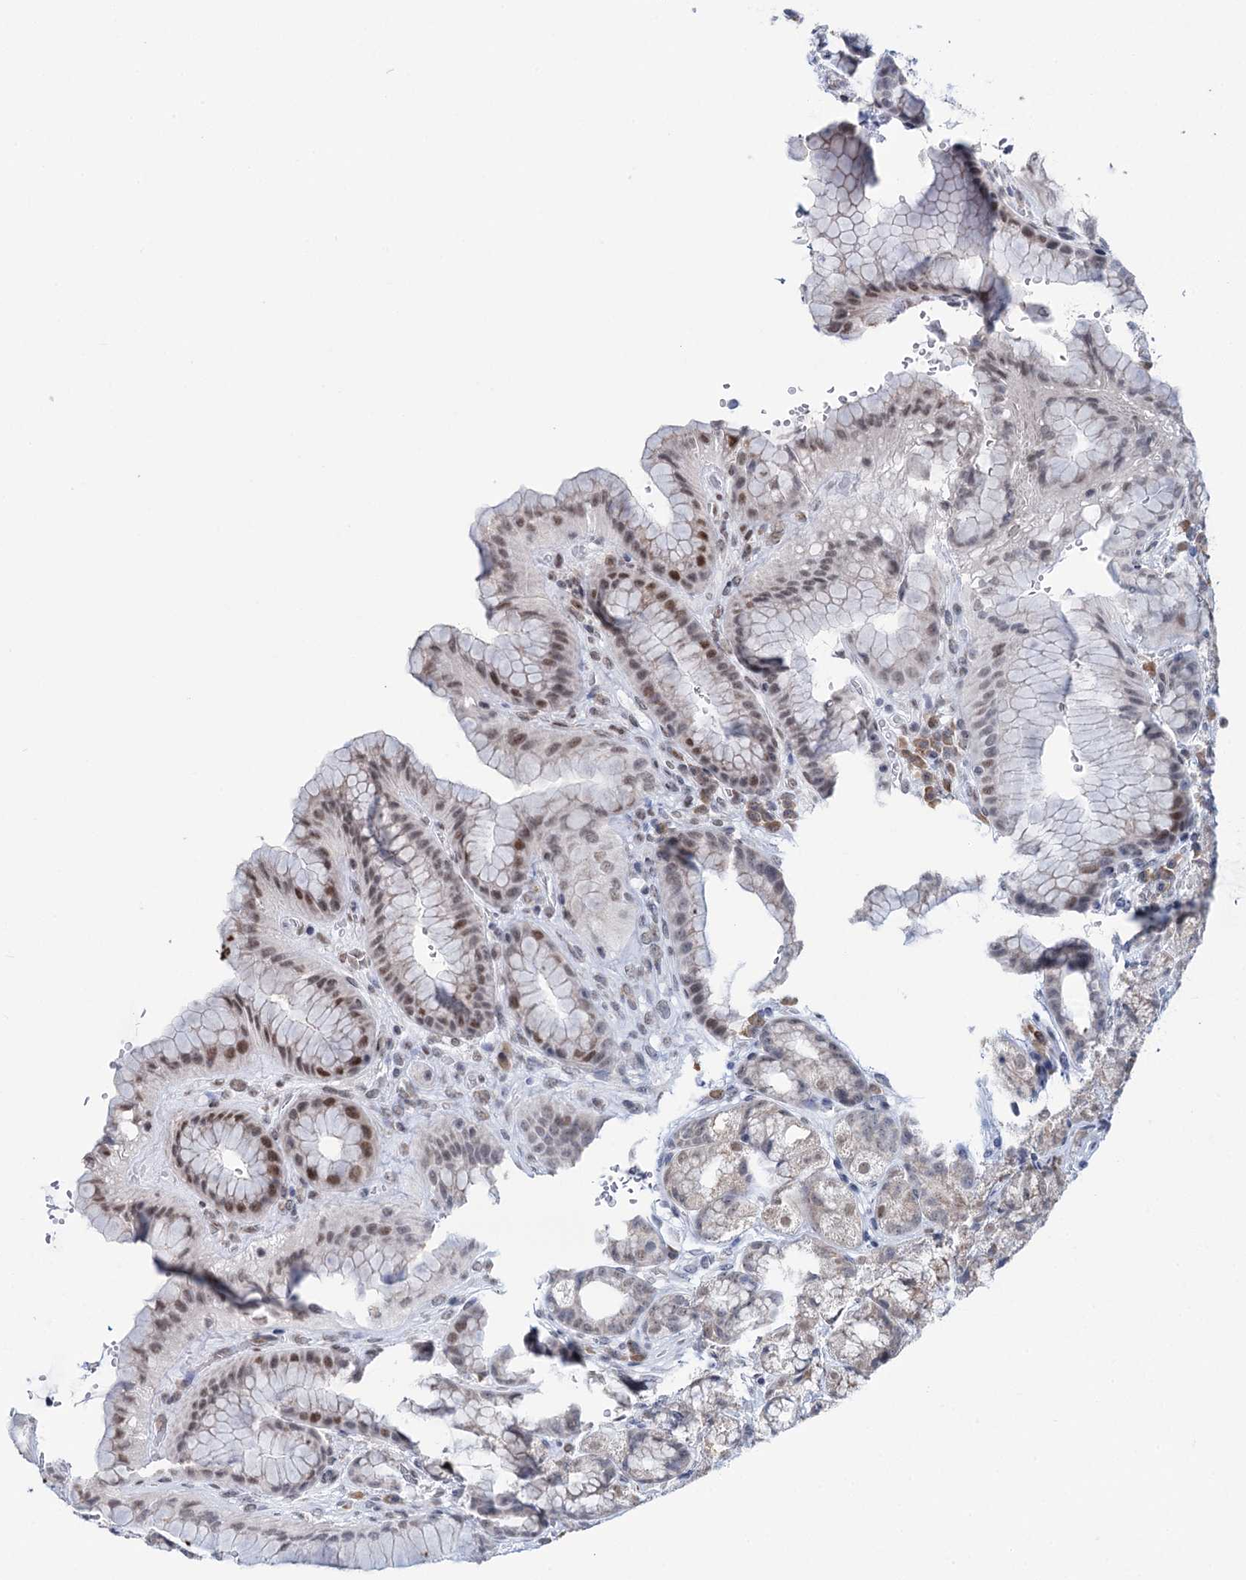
{"staining": {"intensity": "moderate", "quantity": ">75%", "location": "nuclear"}, "tissue": "stomach", "cell_type": "Glandular cells", "image_type": "normal", "snomed": [{"axis": "morphology", "description": "Normal tissue, NOS"}, {"axis": "morphology", "description": "Adenocarcinoma, NOS"}, {"axis": "topography", "description": "Stomach"}], "caption": "Moderate nuclear positivity is seen in approximately >75% of glandular cells in benign stomach. The protein of interest is shown in brown color, while the nuclei are stained blue.", "gene": "SPATS2", "patient": {"sex": "male", "age": 57}}